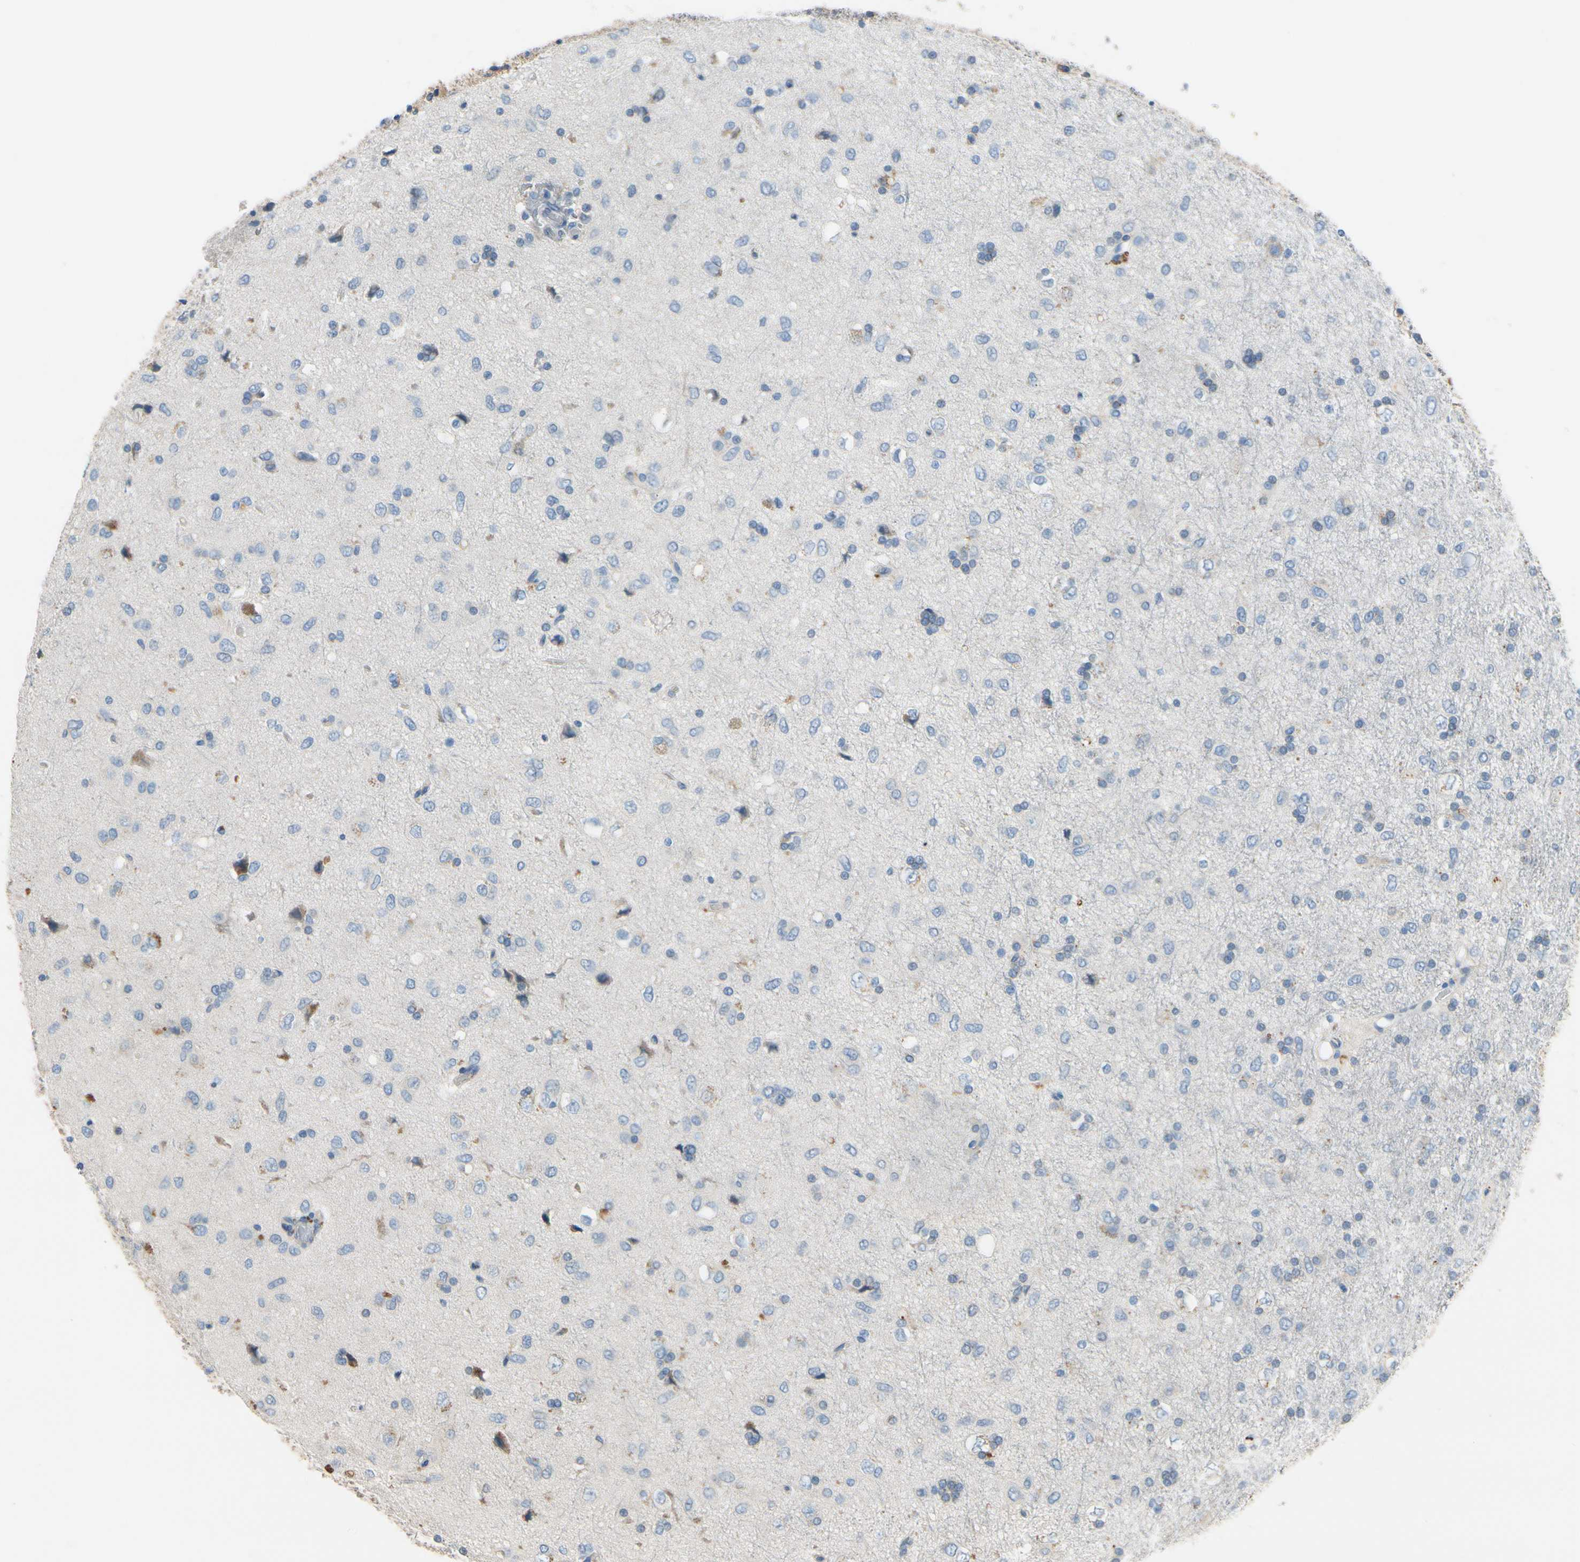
{"staining": {"intensity": "moderate", "quantity": "<25%", "location": "cytoplasmic/membranous"}, "tissue": "glioma", "cell_type": "Tumor cells", "image_type": "cancer", "snomed": [{"axis": "morphology", "description": "Glioma, malignant, Low grade"}, {"axis": "topography", "description": "Brain"}], "caption": "Moderate cytoplasmic/membranous protein expression is seen in about <25% of tumor cells in glioma.", "gene": "CKAP2", "patient": {"sex": "male", "age": 77}}